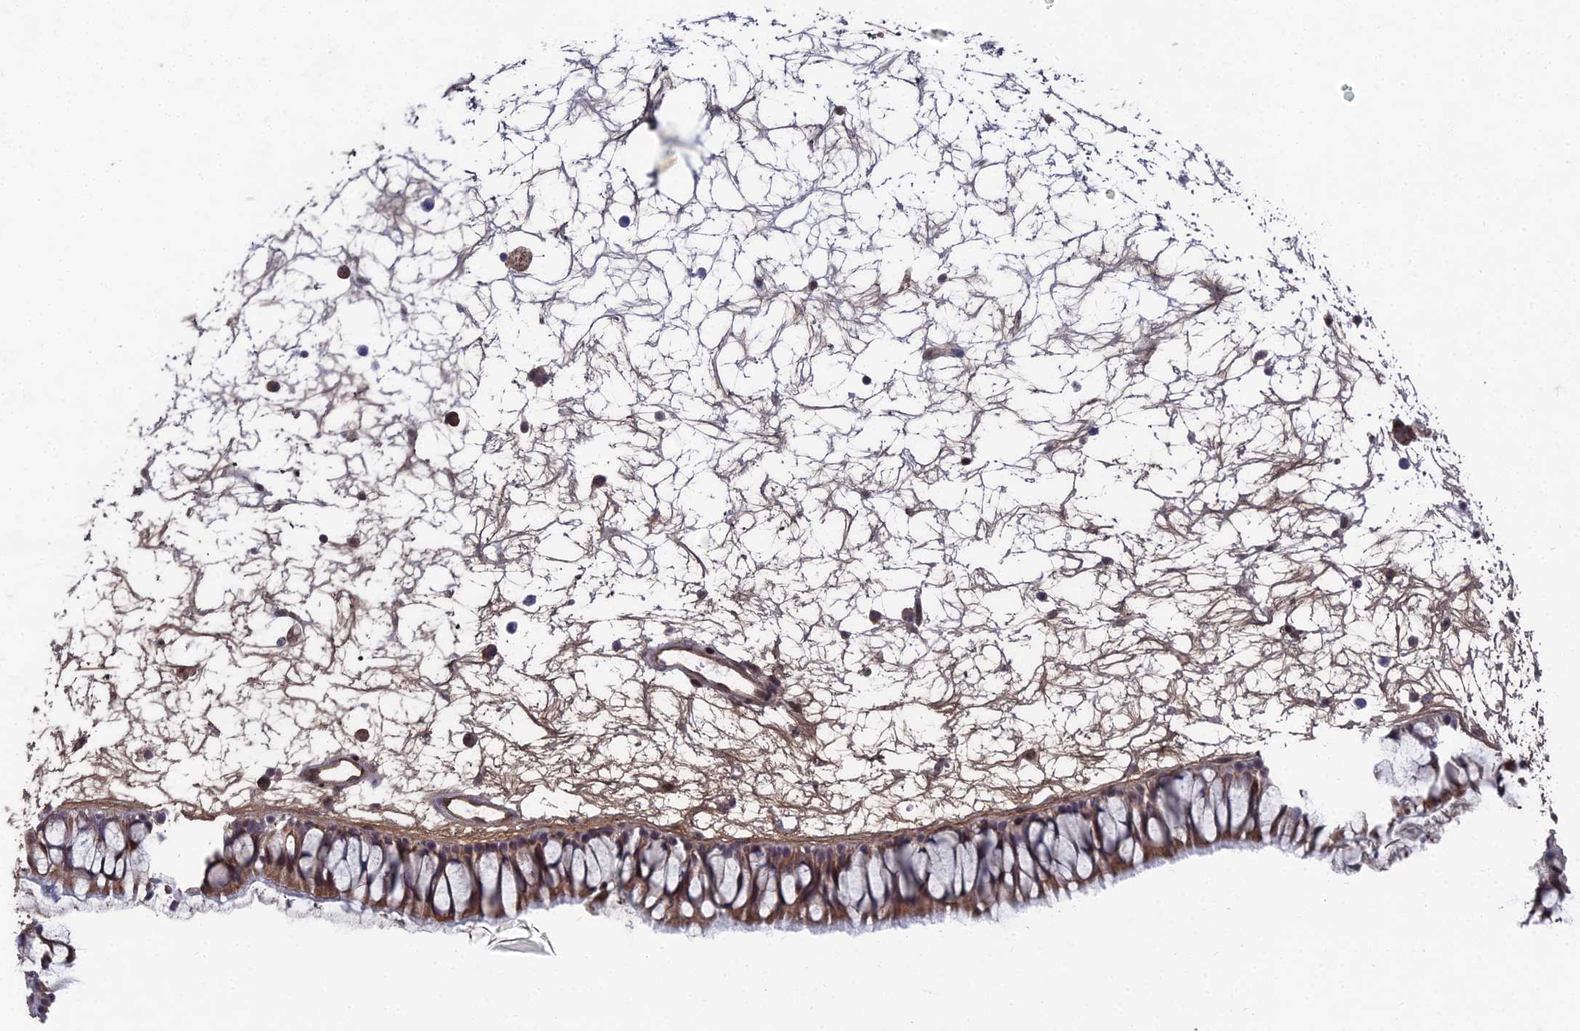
{"staining": {"intensity": "moderate", "quantity": "25%-75%", "location": "cytoplasmic/membranous"}, "tissue": "nasopharynx", "cell_type": "Respiratory epithelial cells", "image_type": "normal", "snomed": [{"axis": "morphology", "description": "Normal tissue, NOS"}, {"axis": "topography", "description": "Nasopharynx"}], "caption": "The micrograph demonstrates immunohistochemical staining of benign nasopharynx. There is moderate cytoplasmic/membranous positivity is seen in approximately 25%-75% of respiratory epithelial cells.", "gene": "UNC5D", "patient": {"sex": "male", "age": 64}}